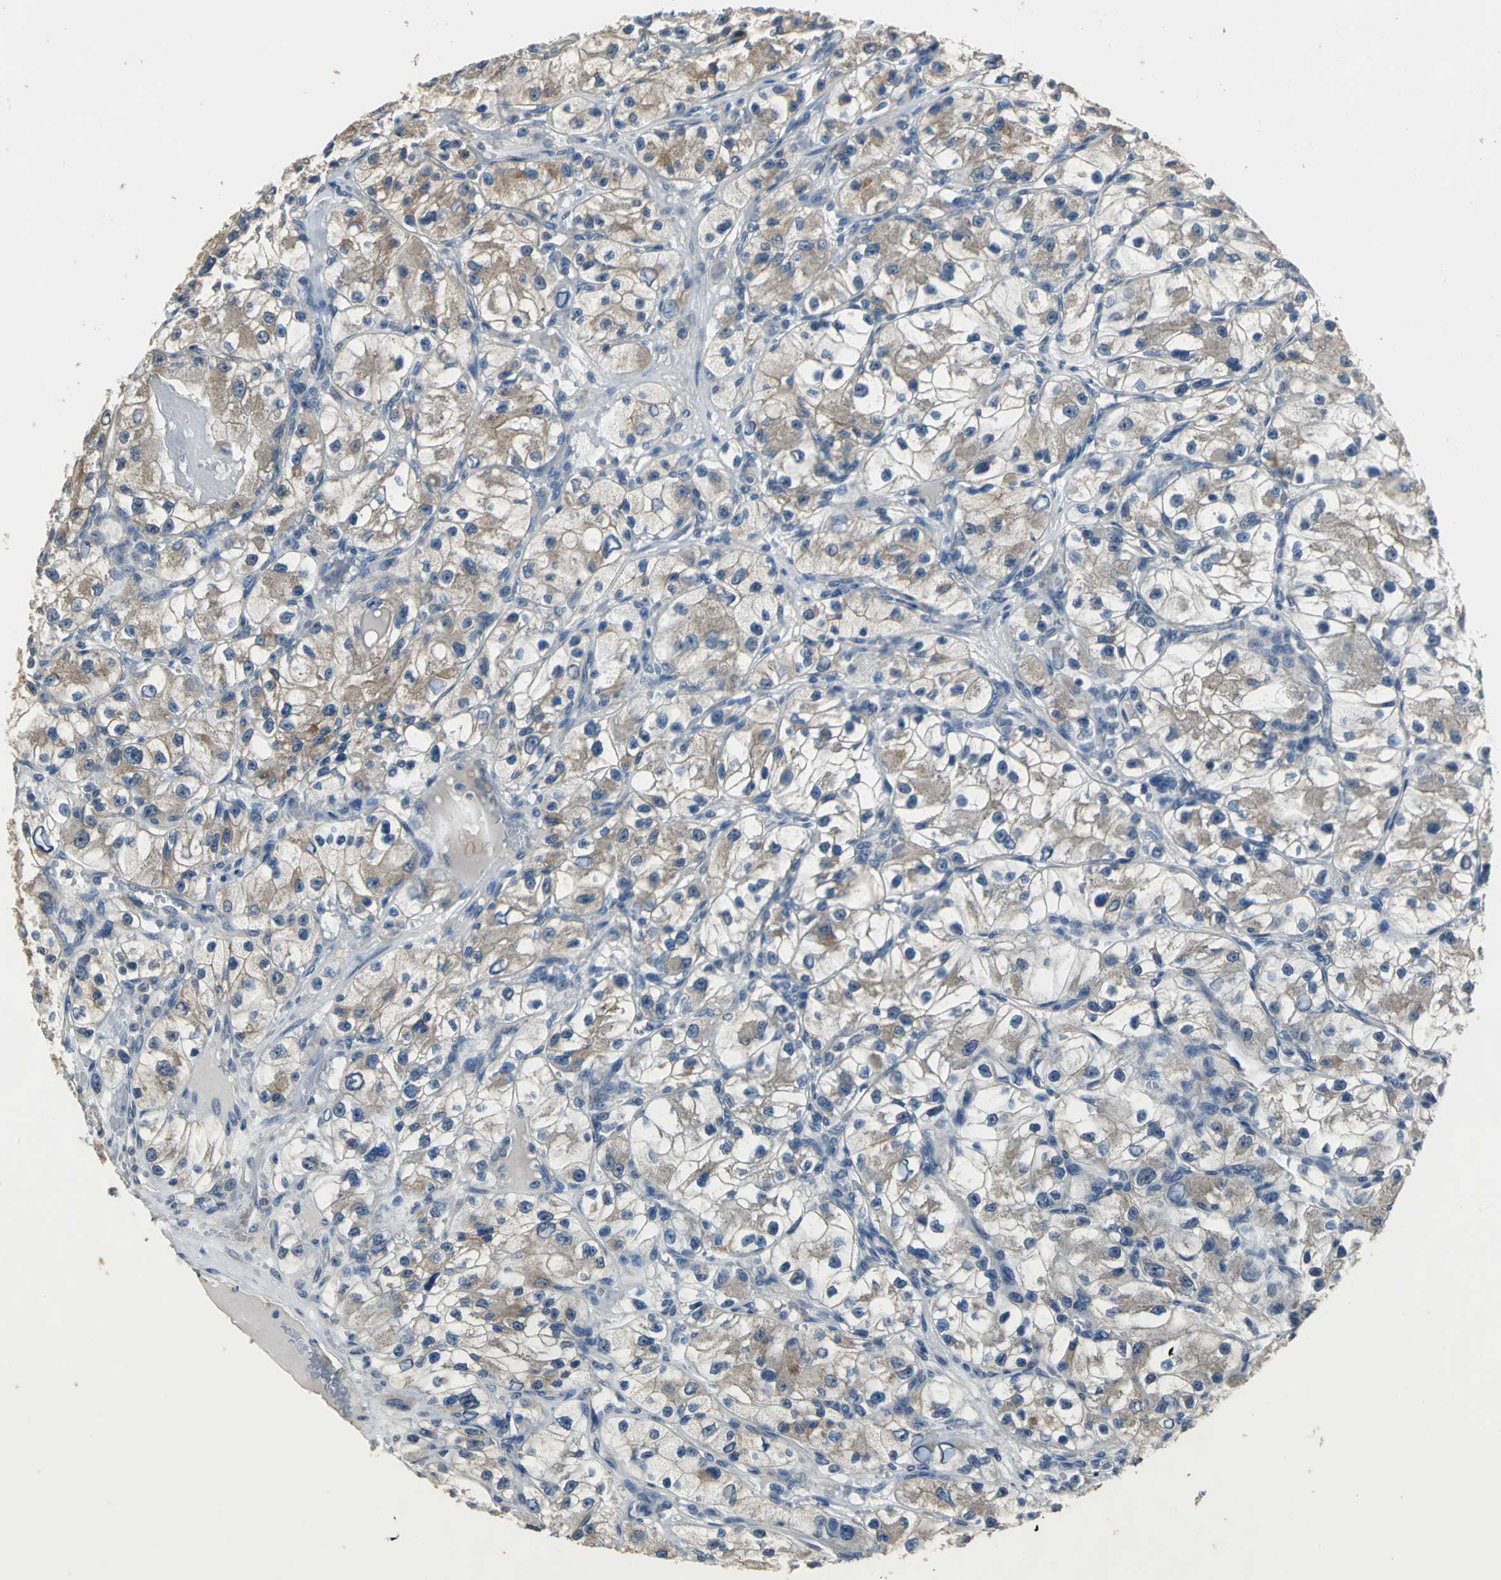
{"staining": {"intensity": "weak", "quantity": ">75%", "location": "cytoplasmic/membranous"}, "tissue": "renal cancer", "cell_type": "Tumor cells", "image_type": "cancer", "snomed": [{"axis": "morphology", "description": "Adenocarcinoma, NOS"}, {"axis": "topography", "description": "Kidney"}], "caption": "This is an image of immunohistochemistry staining of renal adenocarcinoma, which shows weak positivity in the cytoplasmic/membranous of tumor cells.", "gene": "OCLN", "patient": {"sex": "female", "age": 57}}